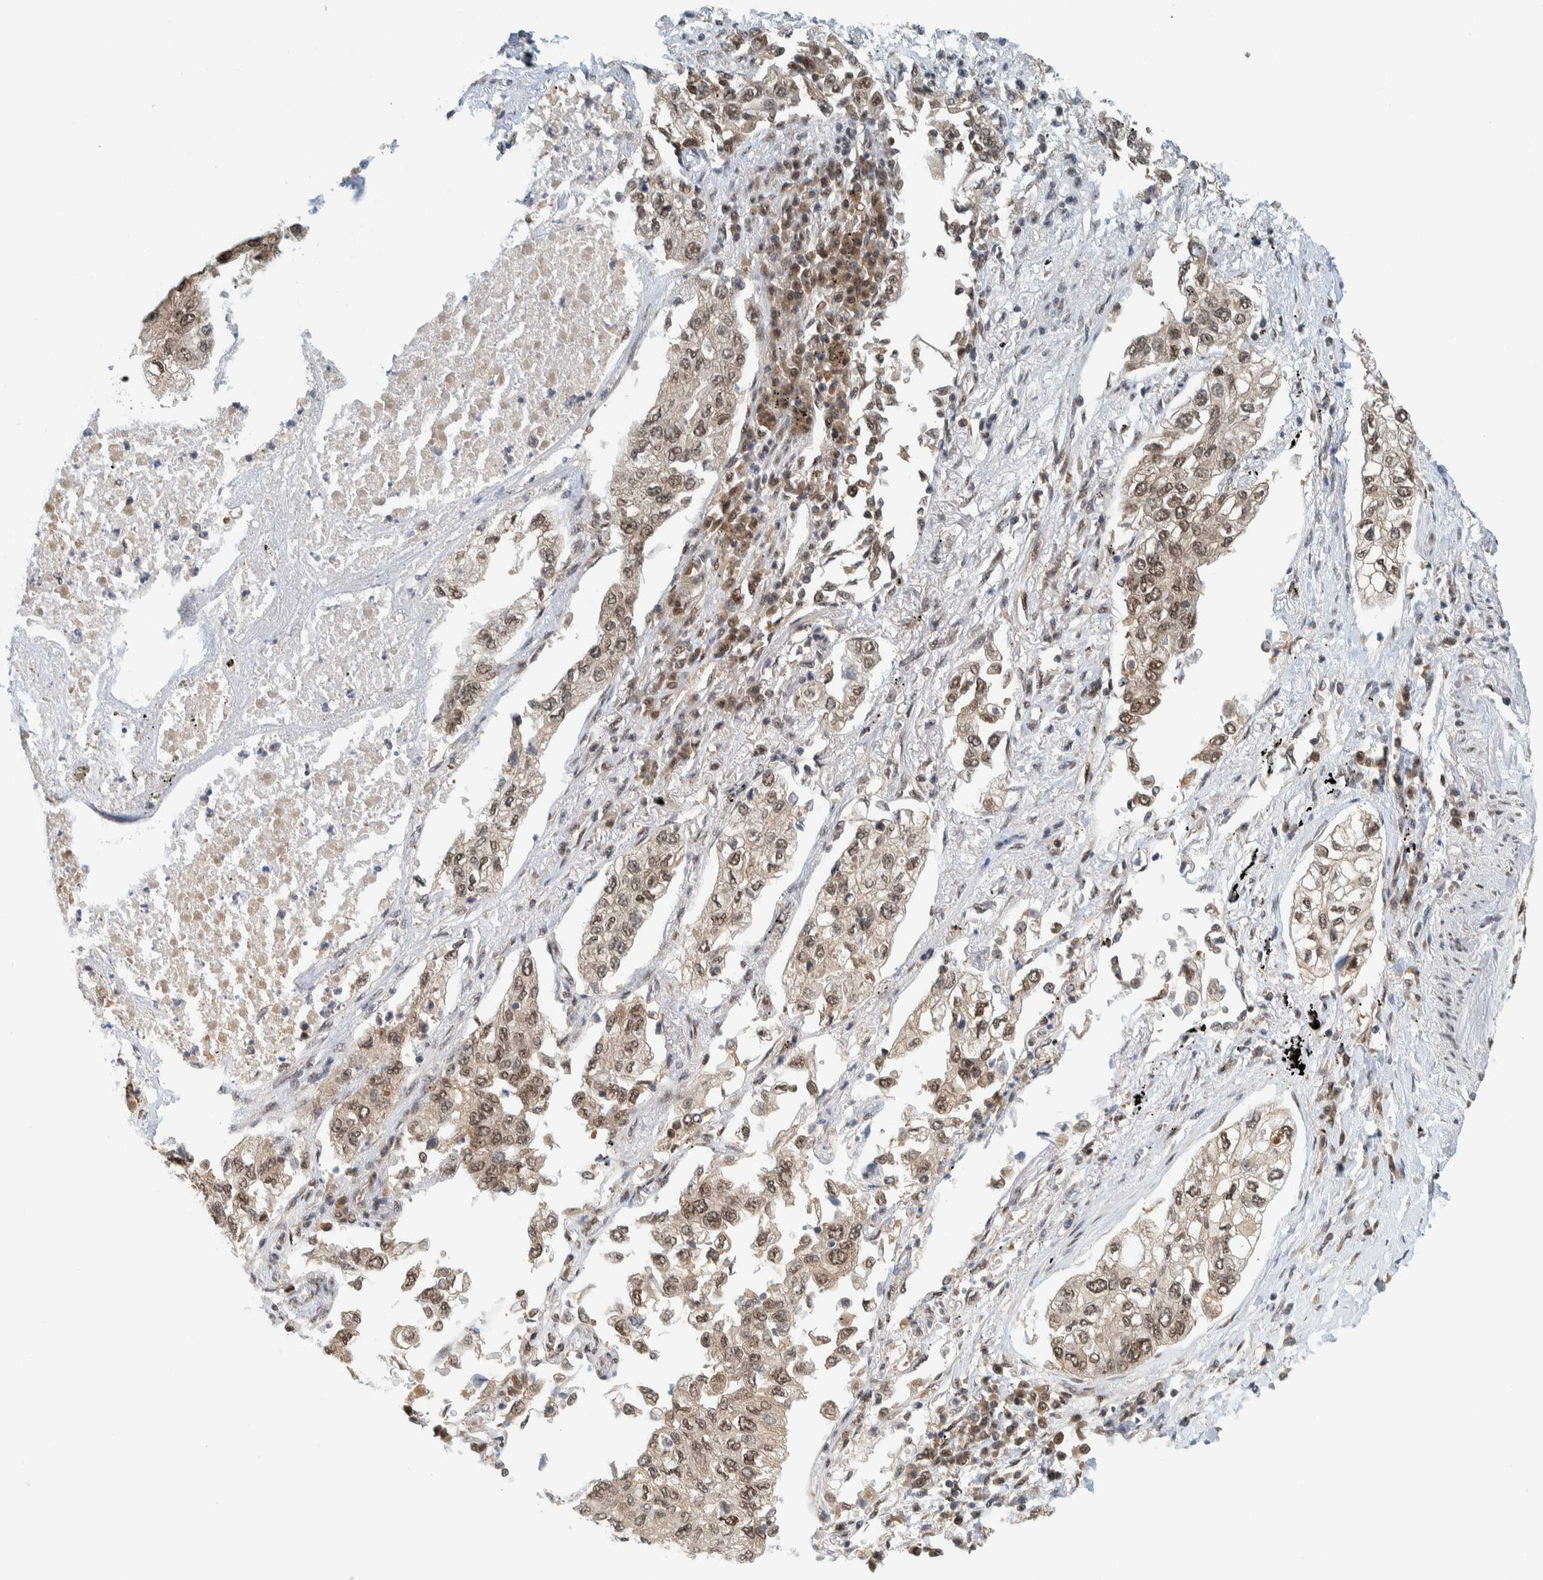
{"staining": {"intensity": "moderate", "quantity": ">75%", "location": "nuclear"}, "tissue": "lung cancer", "cell_type": "Tumor cells", "image_type": "cancer", "snomed": [{"axis": "morphology", "description": "Inflammation, NOS"}, {"axis": "morphology", "description": "Adenocarcinoma, NOS"}, {"axis": "topography", "description": "Lung"}], "caption": "Immunohistochemistry (IHC) of lung cancer demonstrates medium levels of moderate nuclear positivity in approximately >75% of tumor cells.", "gene": "COPS3", "patient": {"sex": "male", "age": 63}}